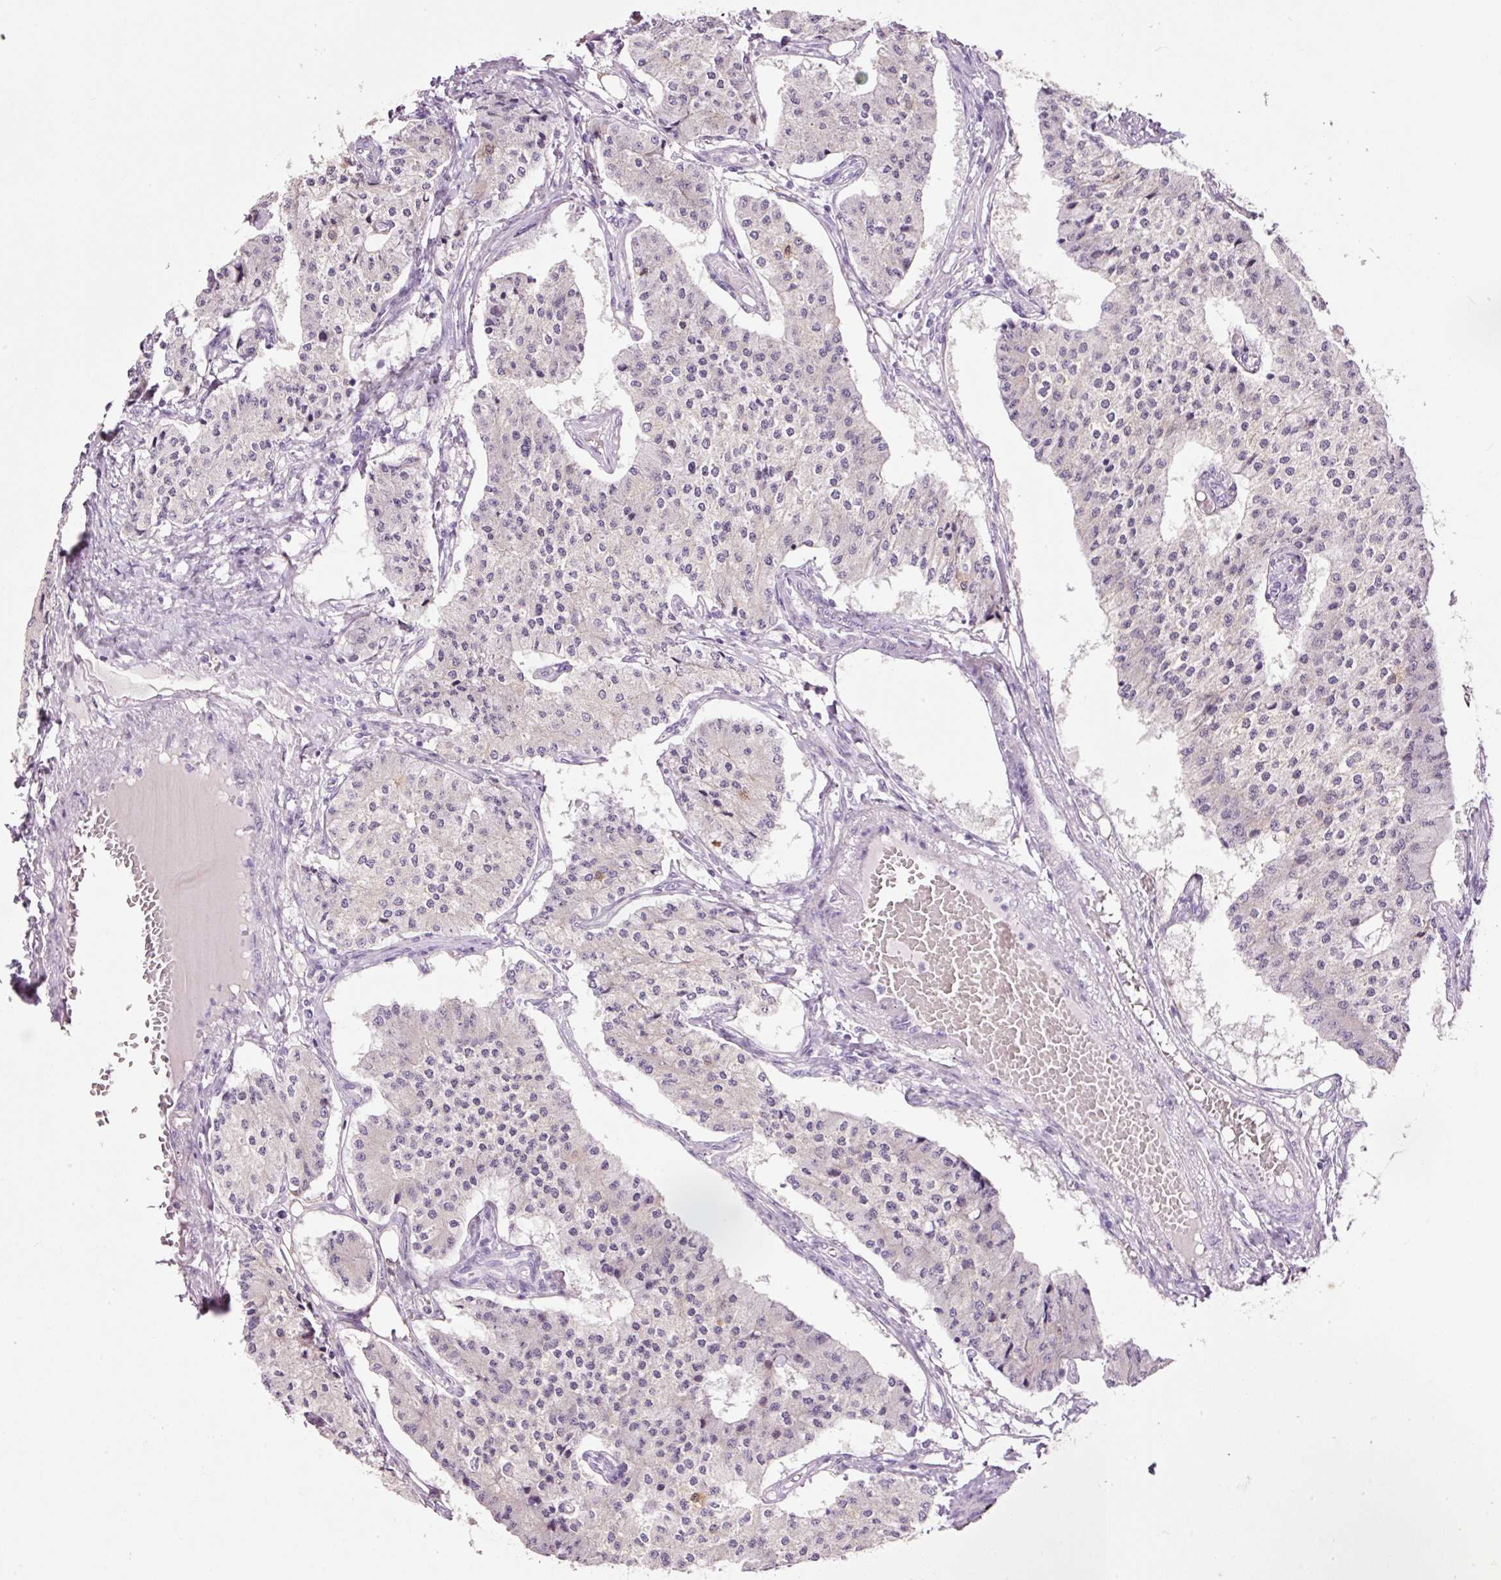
{"staining": {"intensity": "negative", "quantity": "none", "location": "none"}, "tissue": "carcinoid", "cell_type": "Tumor cells", "image_type": "cancer", "snomed": [{"axis": "morphology", "description": "Carcinoid, malignant, NOS"}, {"axis": "topography", "description": "Colon"}], "caption": "This image is of malignant carcinoid stained with IHC to label a protein in brown with the nuclei are counter-stained blue. There is no staining in tumor cells. (DAB (3,3'-diaminobenzidine) immunohistochemistry (IHC), high magnification).", "gene": "SRC", "patient": {"sex": "female", "age": 52}}